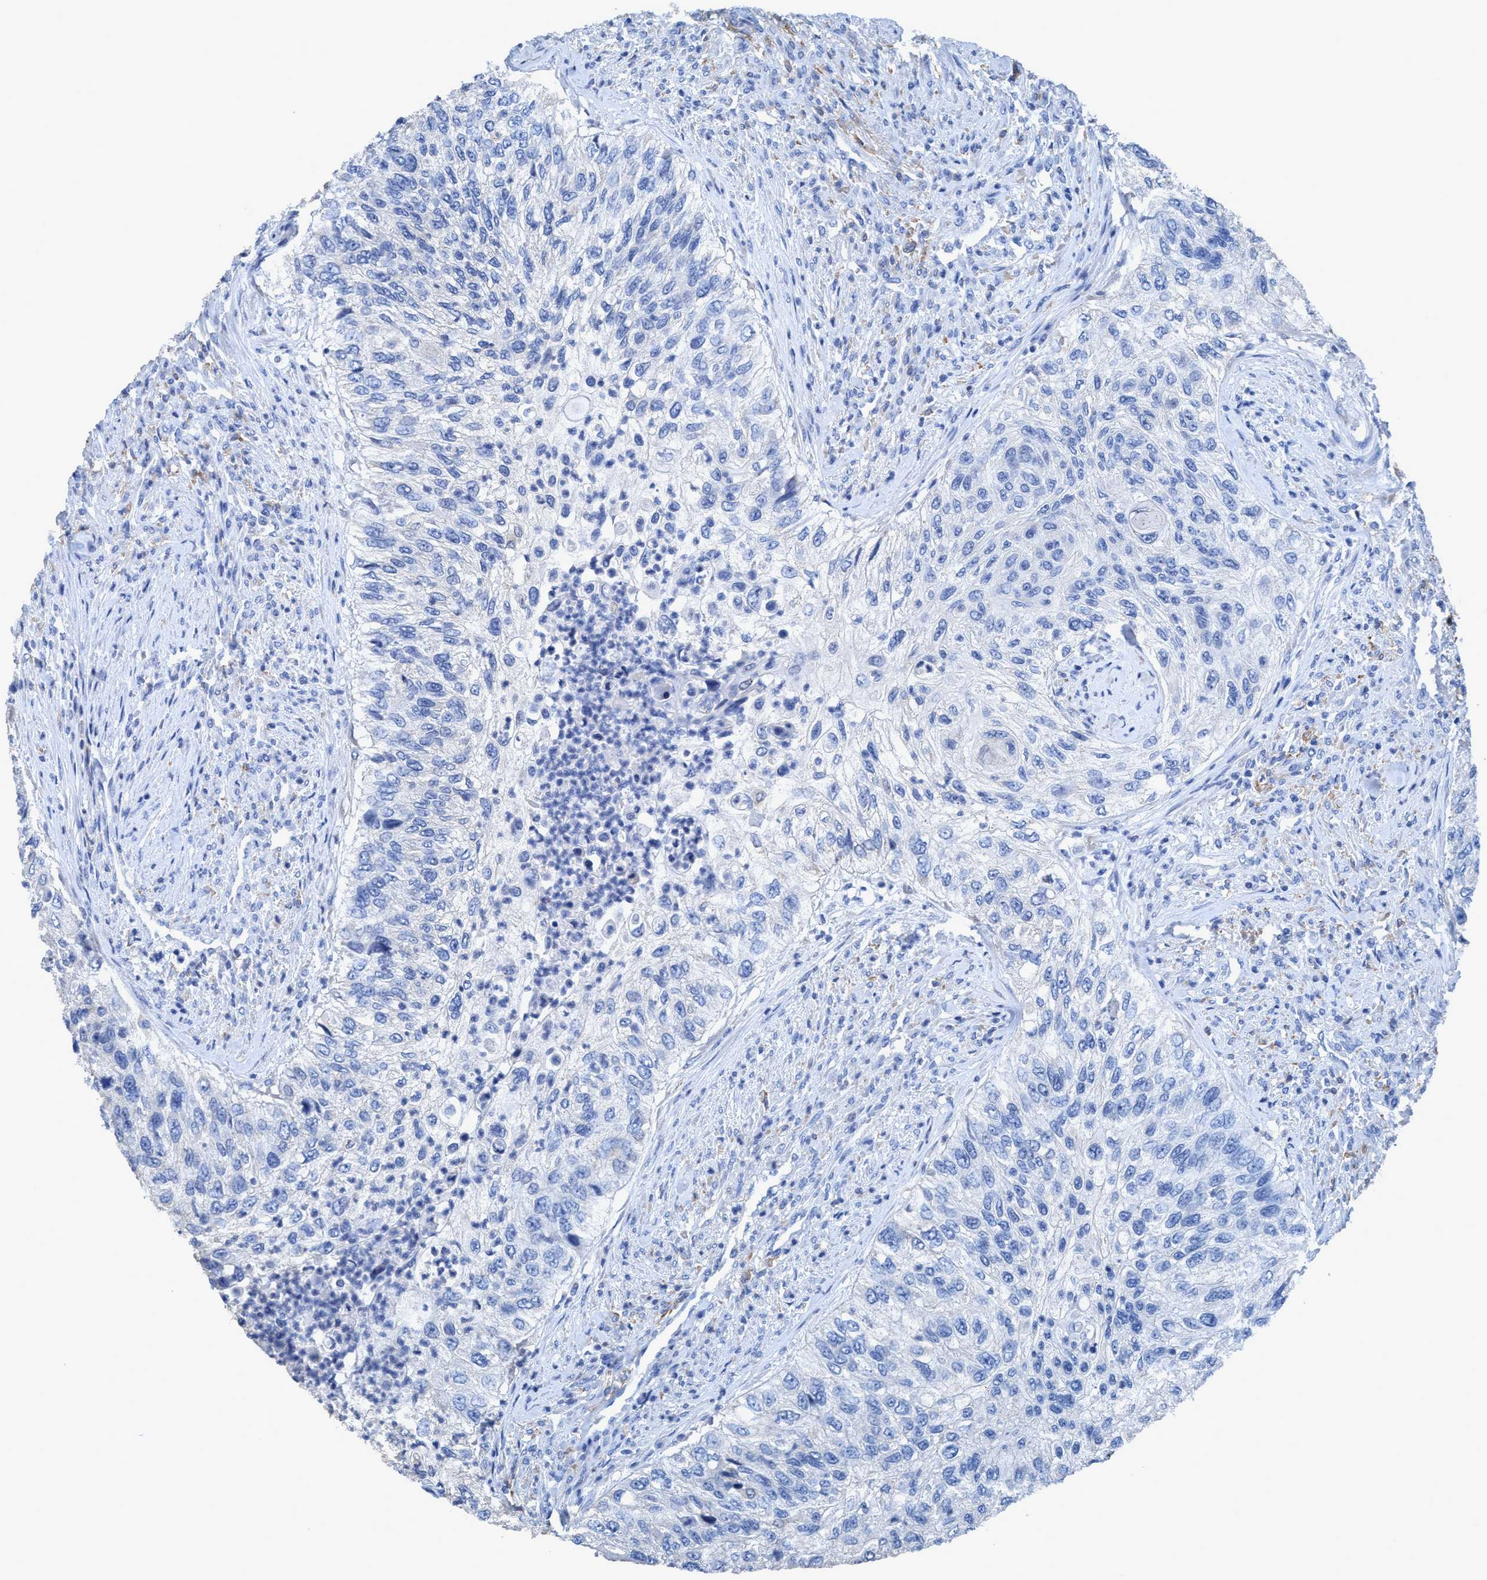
{"staining": {"intensity": "negative", "quantity": "none", "location": "none"}, "tissue": "urothelial cancer", "cell_type": "Tumor cells", "image_type": "cancer", "snomed": [{"axis": "morphology", "description": "Urothelial carcinoma, High grade"}, {"axis": "topography", "description": "Urinary bladder"}], "caption": "Tumor cells show no significant positivity in urothelial cancer. (IHC, brightfield microscopy, high magnification).", "gene": "DNAI1", "patient": {"sex": "female", "age": 60}}